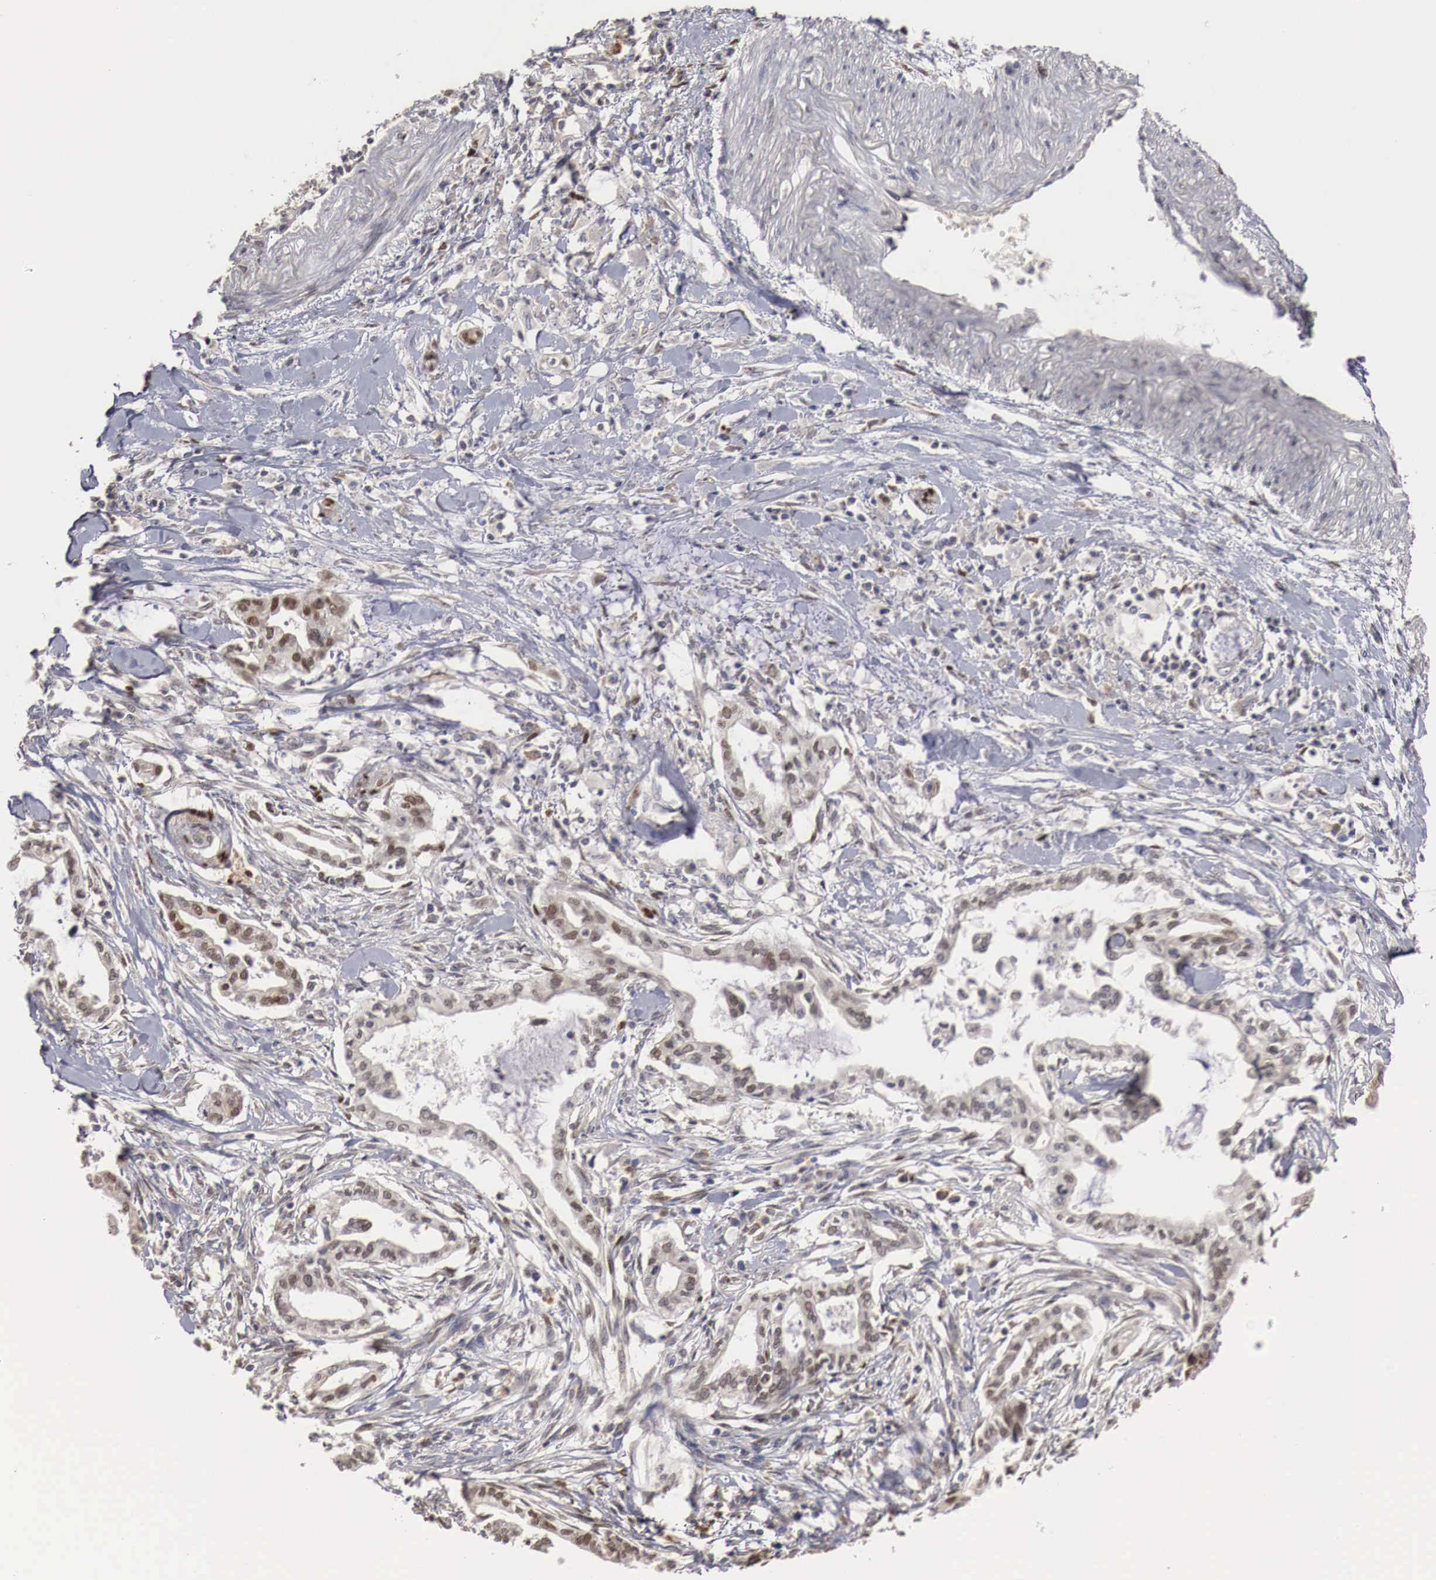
{"staining": {"intensity": "strong", "quantity": "<25%", "location": "nuclear"}, "tissue": "pancreatic cancer", "cell_type": "Tumor cells", "image_type": "cancer", "snomed": [{"axis": "morphology", "description": "Adenocarcinoma, NOS"}, {"axis": "topography", "description": "Pancreas"}], "caption": "A medium amount of strong nuclear staining is seen in approximately <25% of tumor cells in pancreatic cancer (adenocarcinoma) tissue.", "gene": "KHDRBS2", "patient": {"sex": "female", "age": 64}}